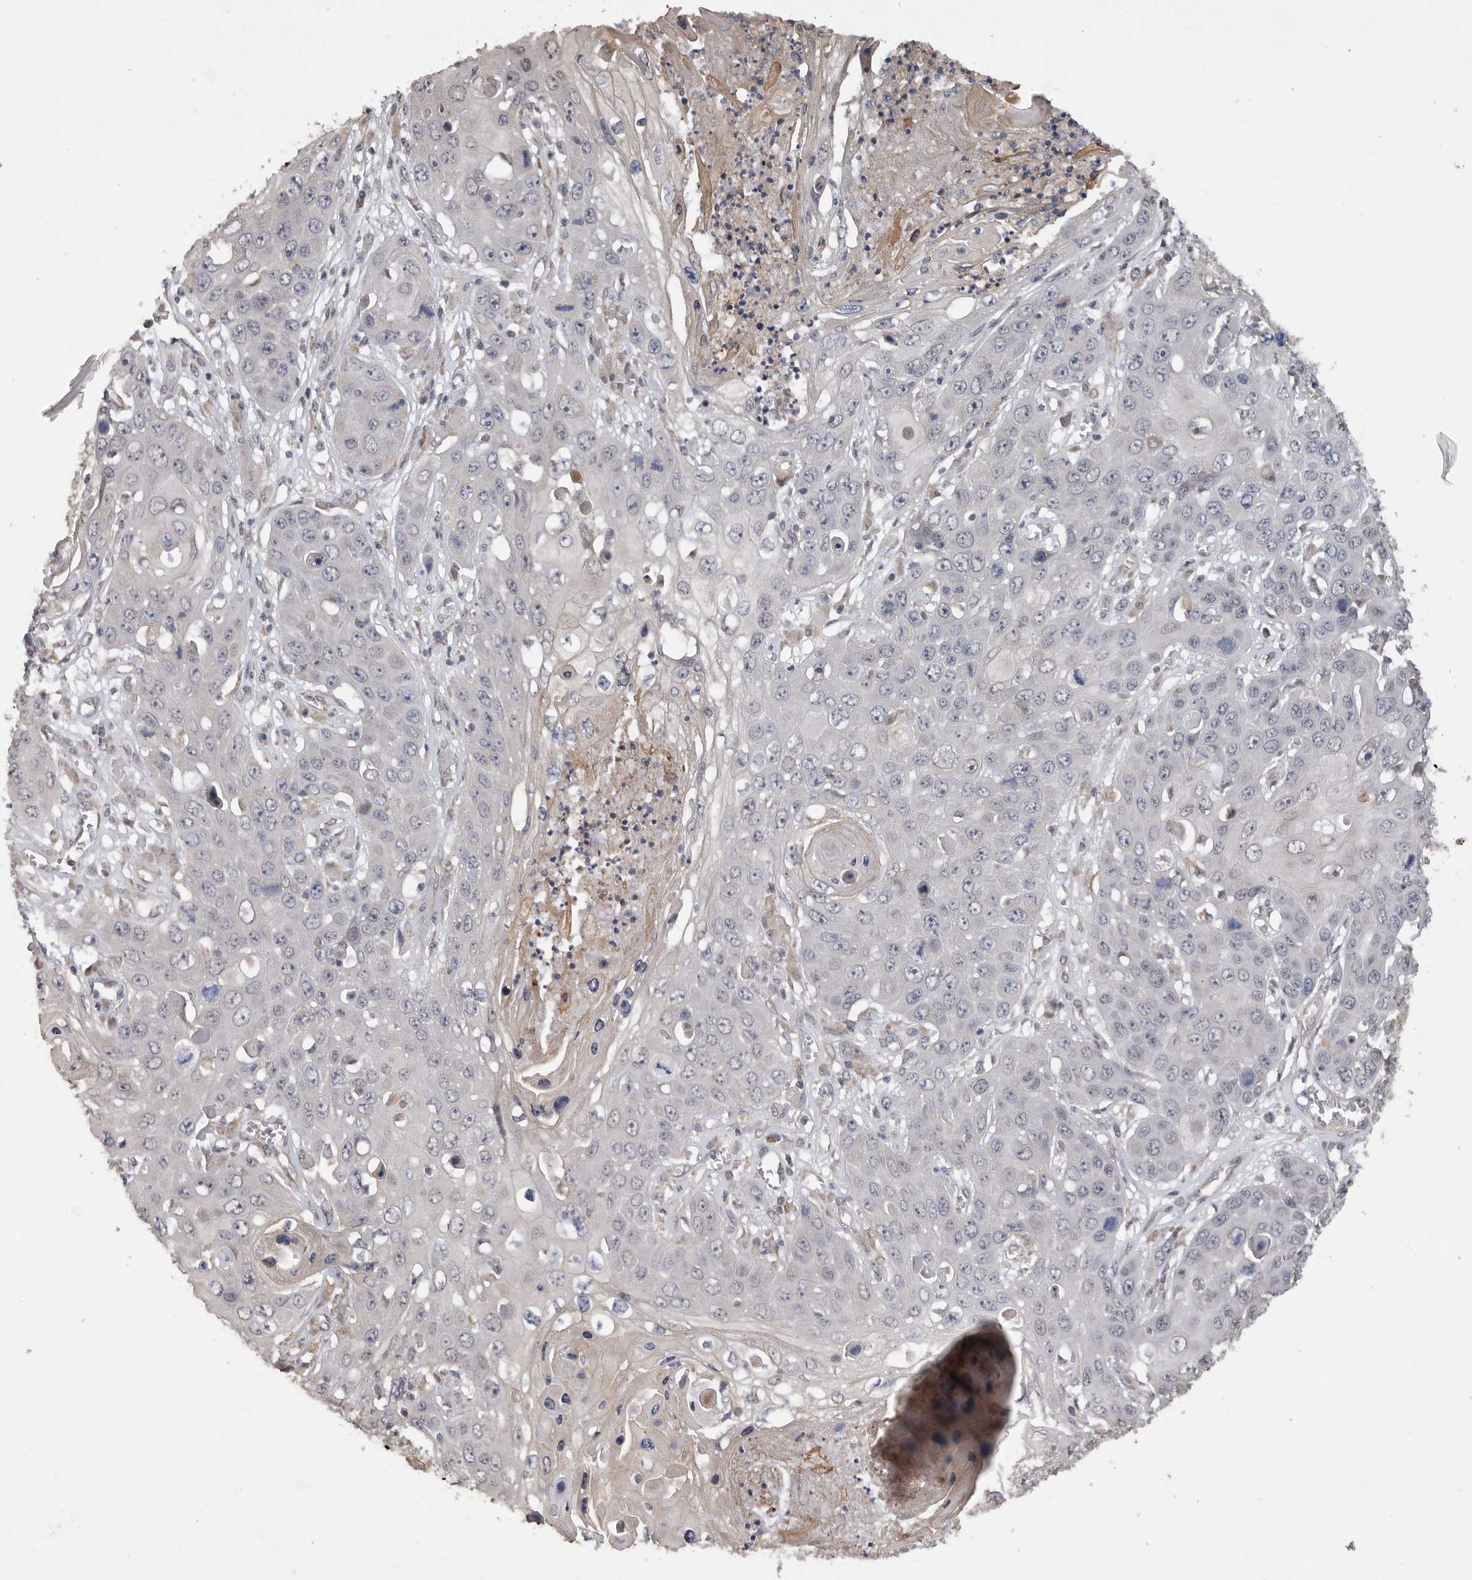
{"staining": {"intensity": "negative", "quantity": "none", "location": "none"}, "tissue": "skin cancer", "cell_type": "Tumor cells", "image_type": "cancer", "snomed": [{"axis": "morphology", "description": "Squamous cell carcinoma, NOS"}, {"axis": "topography", "description": "Skin"}], "caption": "Skin cancer (squamous cell carcinoma) stained for a protein using immunohistochemistry reveals no expression tumor cells.", "gene": "EDEM3", "patient": {"sex": "male", "age": 55}}